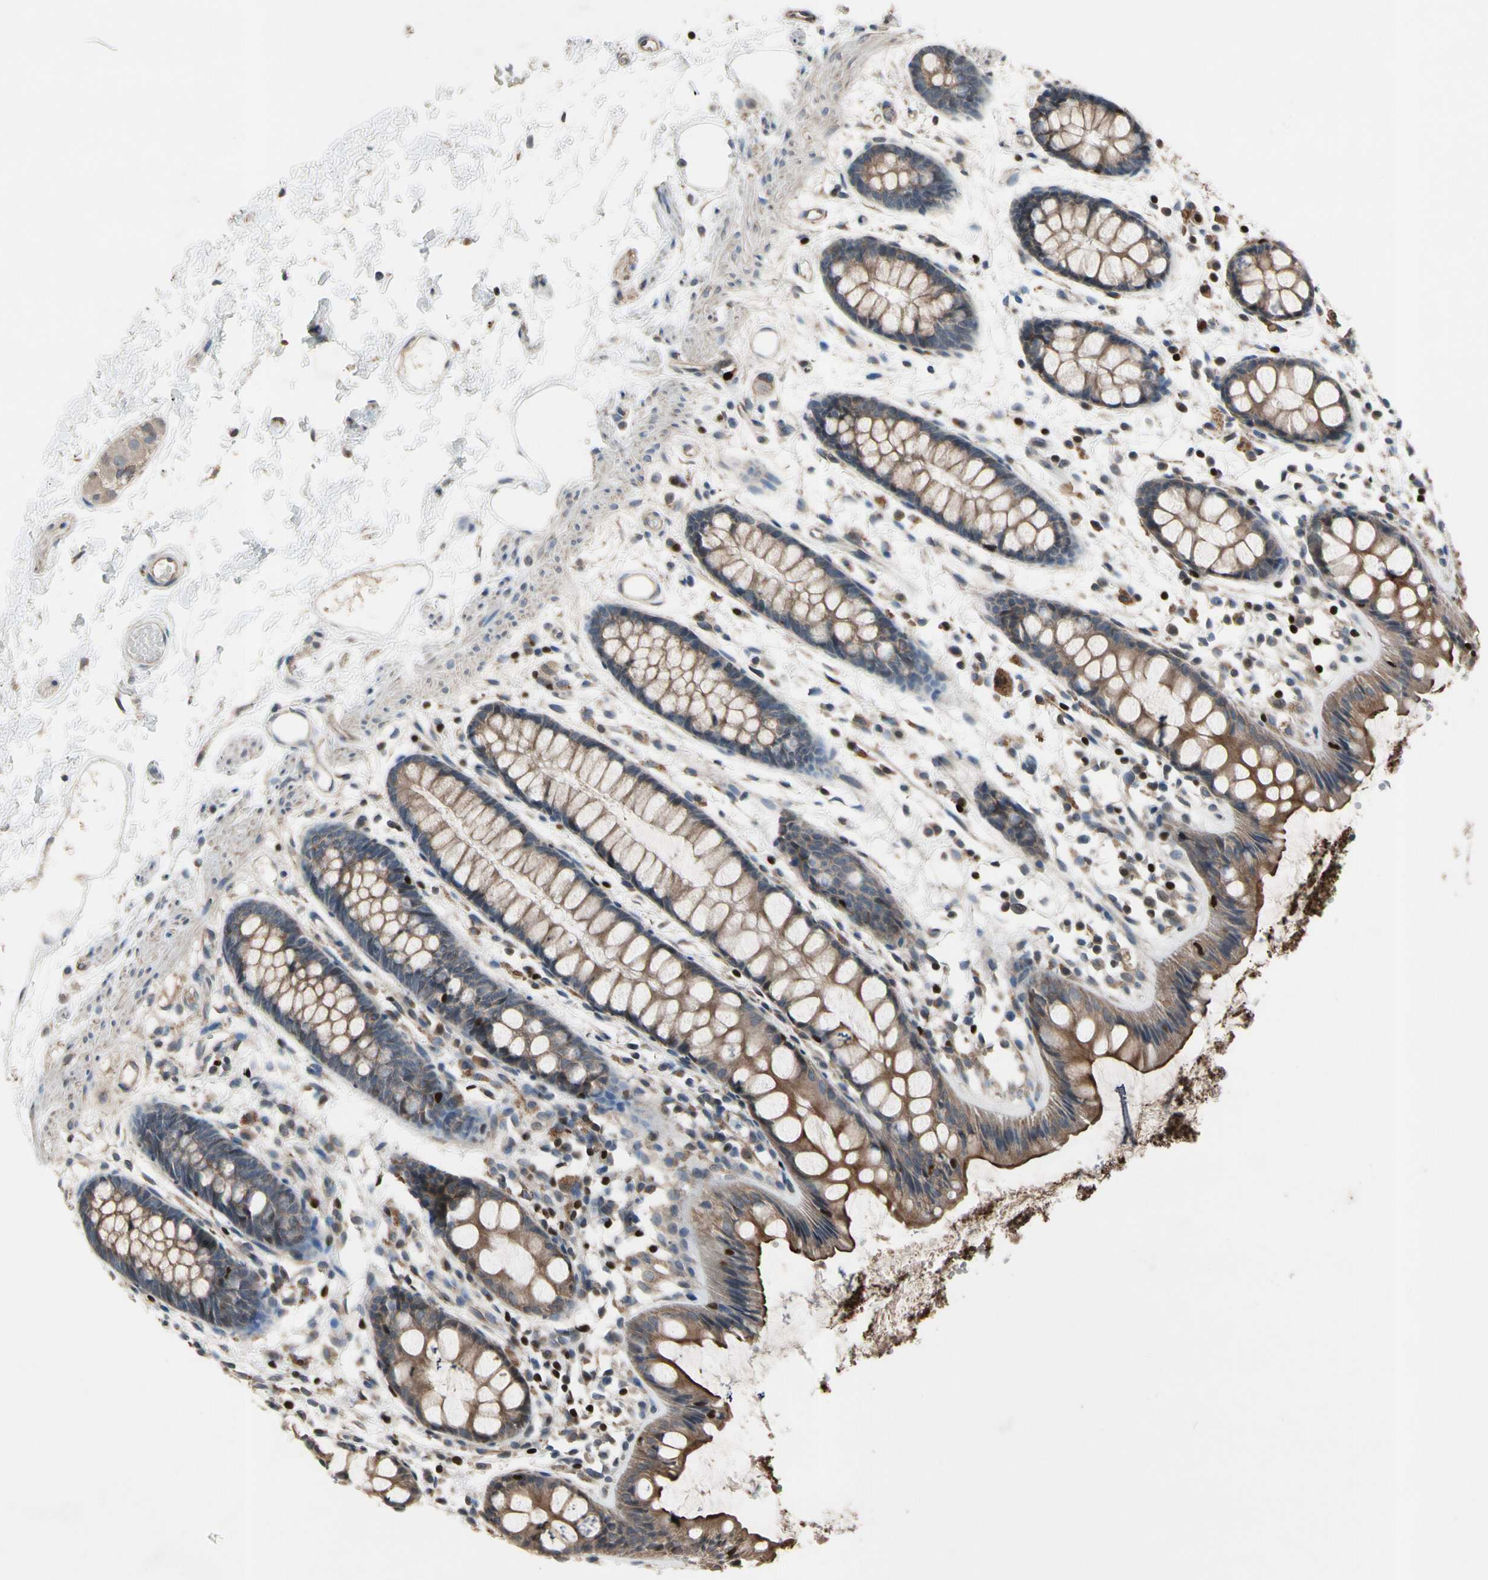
{"staining": {"intensity": "moderate", "quantity": "25%-75%", "location": "cytoplasmic/membranous"}, "tissue": "rectum", "cell_type": "Glandular cells", "image_type": "normal", "snomed": [{"axis": "morphology", "description": "Normal tissue, NOS"}, {"axis": "topography", "description": "Rectum"}], "caption": "Immunohistochemistry (IHC) (DAB (3,3'-diaminobenzidine)) staining of normal rectum displays moderate cytoplasmic/membranous protein expression in about 25%-75% of glandular cells. Immunohistochemistry stains the protein in brown and the nuclei are stained blue.", "gene": "TBX21", "patient": {"sex": "female", "age": 66}}